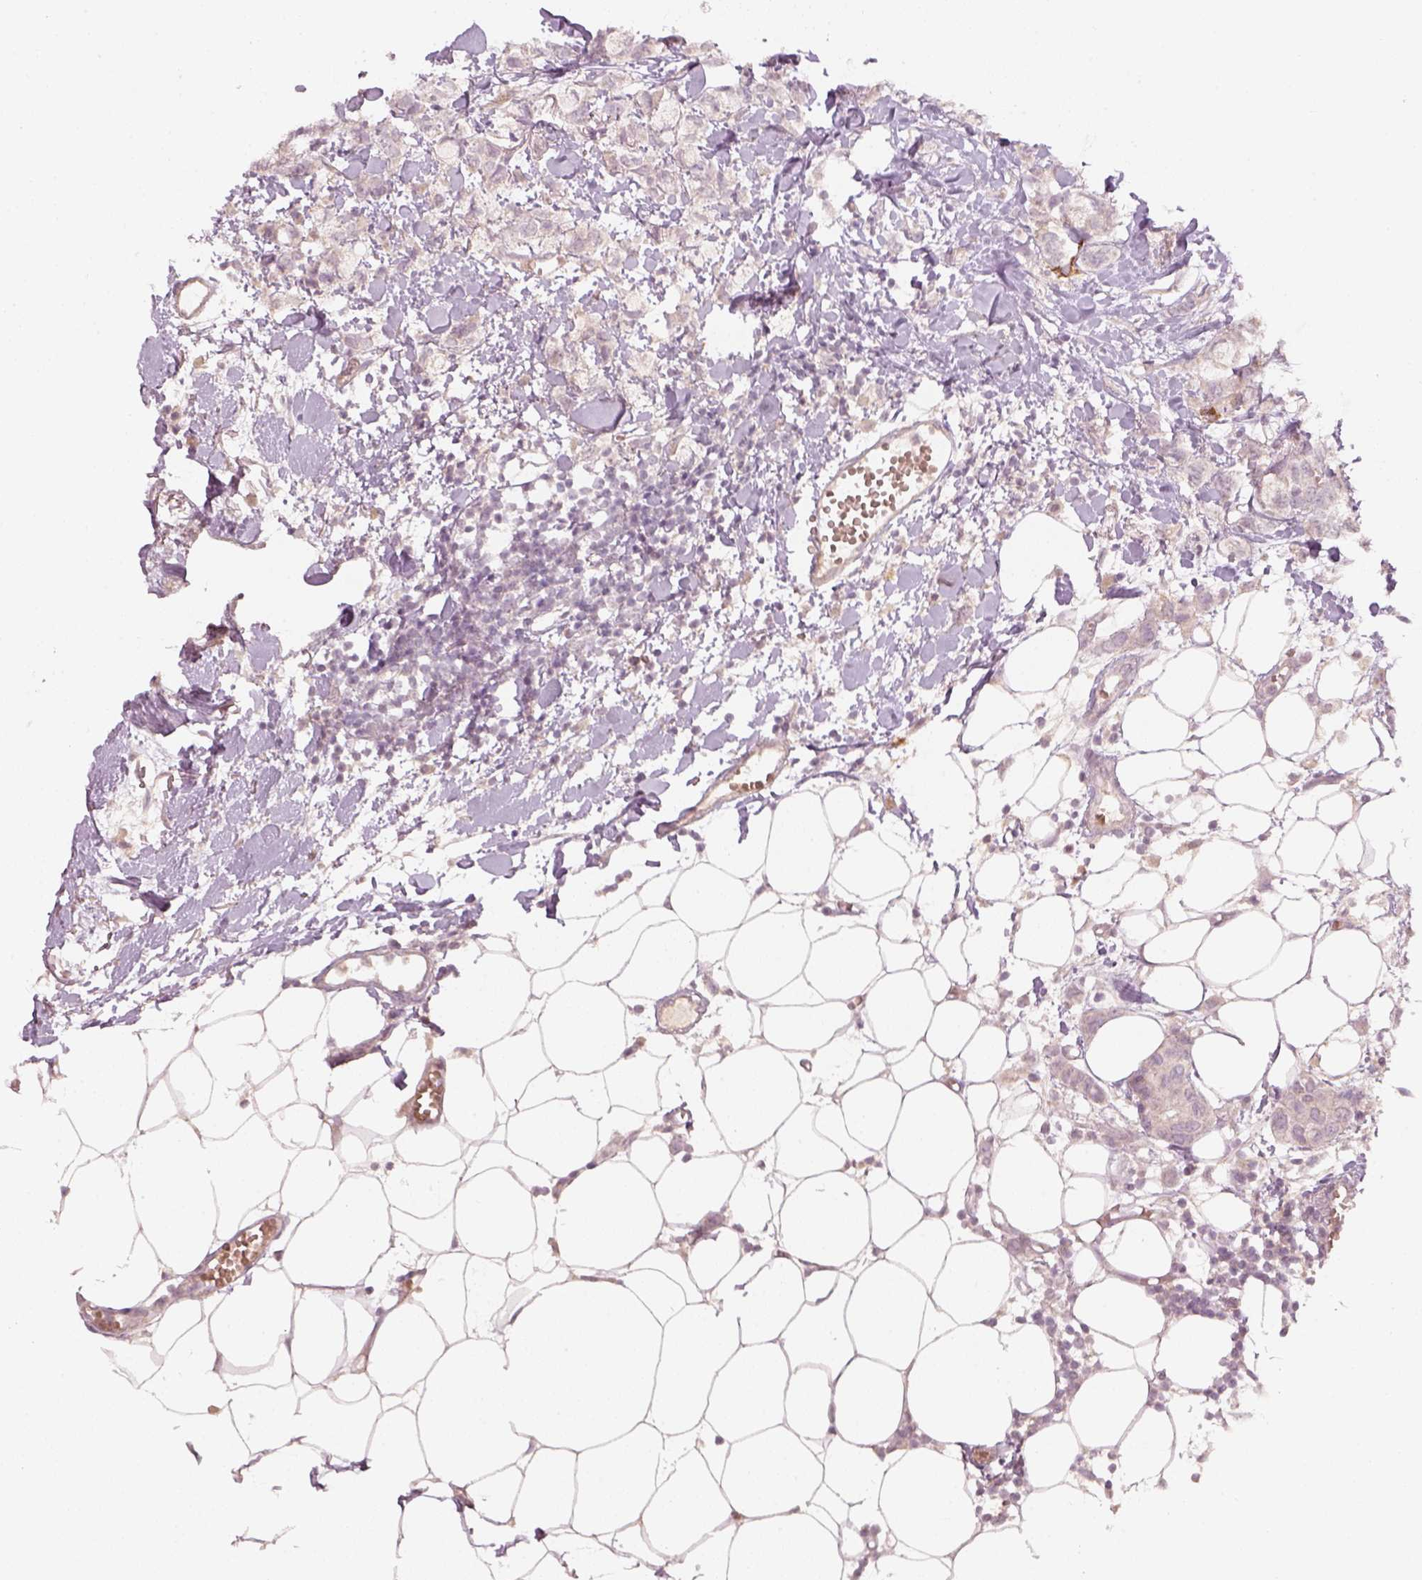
{"staining": {"intensity": "weak", "quantity": "25%-75%", "location": "cytoplasmic/membranous"}, "tissue": "breast cancer", "cell_type": "Tumor cells", "image_type": "cancer", "snomed": [{"axis": "morphology", "description": "Duct carcinoma"}, {"axis": "topography", "description": "Breast"}], "caption": "Breast cancer stained with a brown dye shows weak cytoplasmic/membranous positive staining in approximately 25%-75% of tumor cells.", "gene": "LAMC2", "patient": {"sex": "female", "age": 85}}